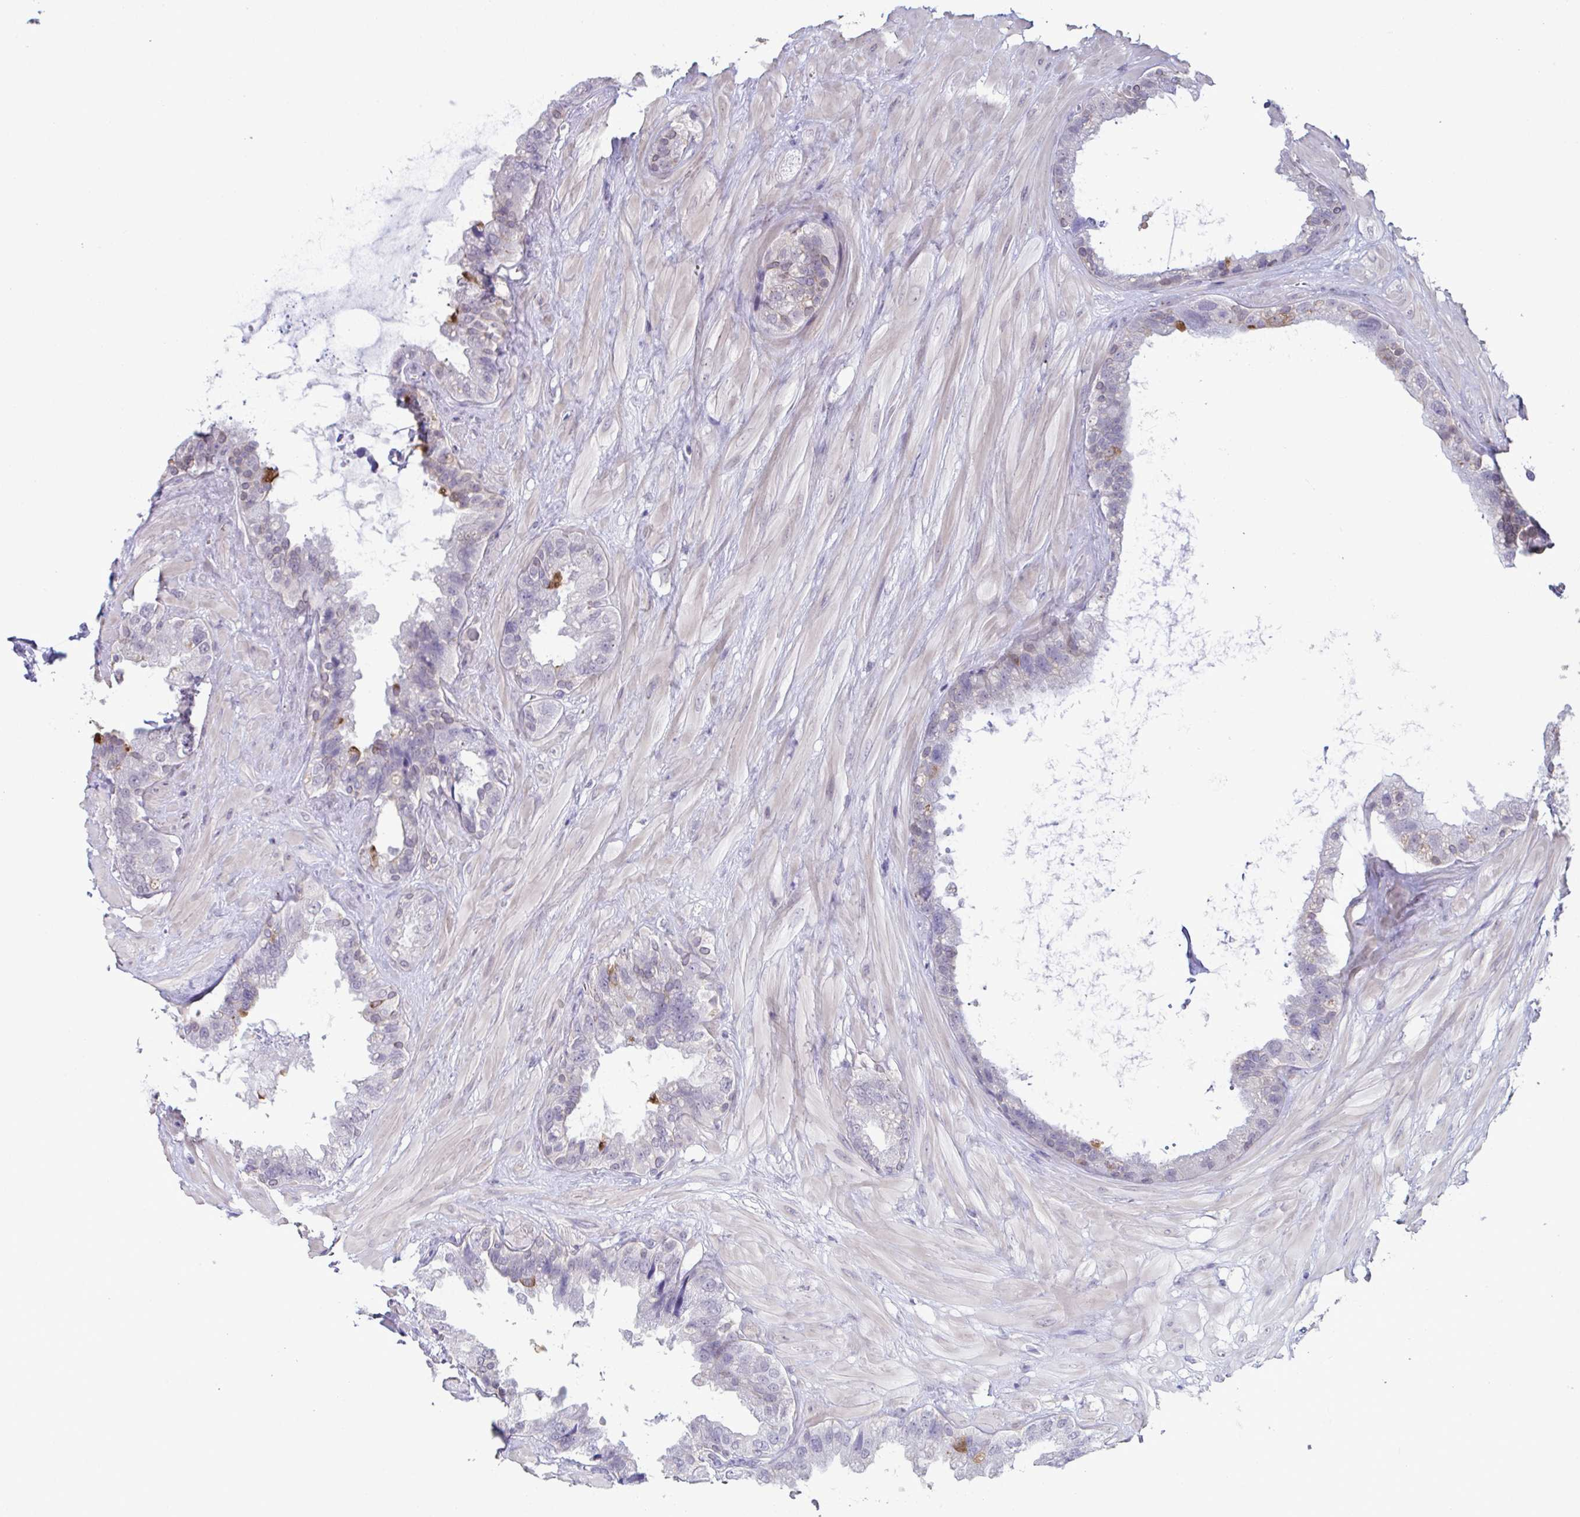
{"staining": {"intensity": "negative", "quantity": "none", "location": "none"}, "tissue": "seminal vesicle", "cell_type": "Glandular cells", "image_type": "normal", "snomed": [{"axis": "morphology", "description": "Normal tissue, NOS"}, {"axis": "topography", "description": "Seminal veicle"}, {"axis": "topography", "description": "Peripheral nerve tissue"}], "caption": "The histopathology image displays no significant expression in glandular cells of seminal vesicle. Nuclei are stained in blue.", "gene": "ATP6V0D2", "patient": {"sex": "male", "age": 76}}